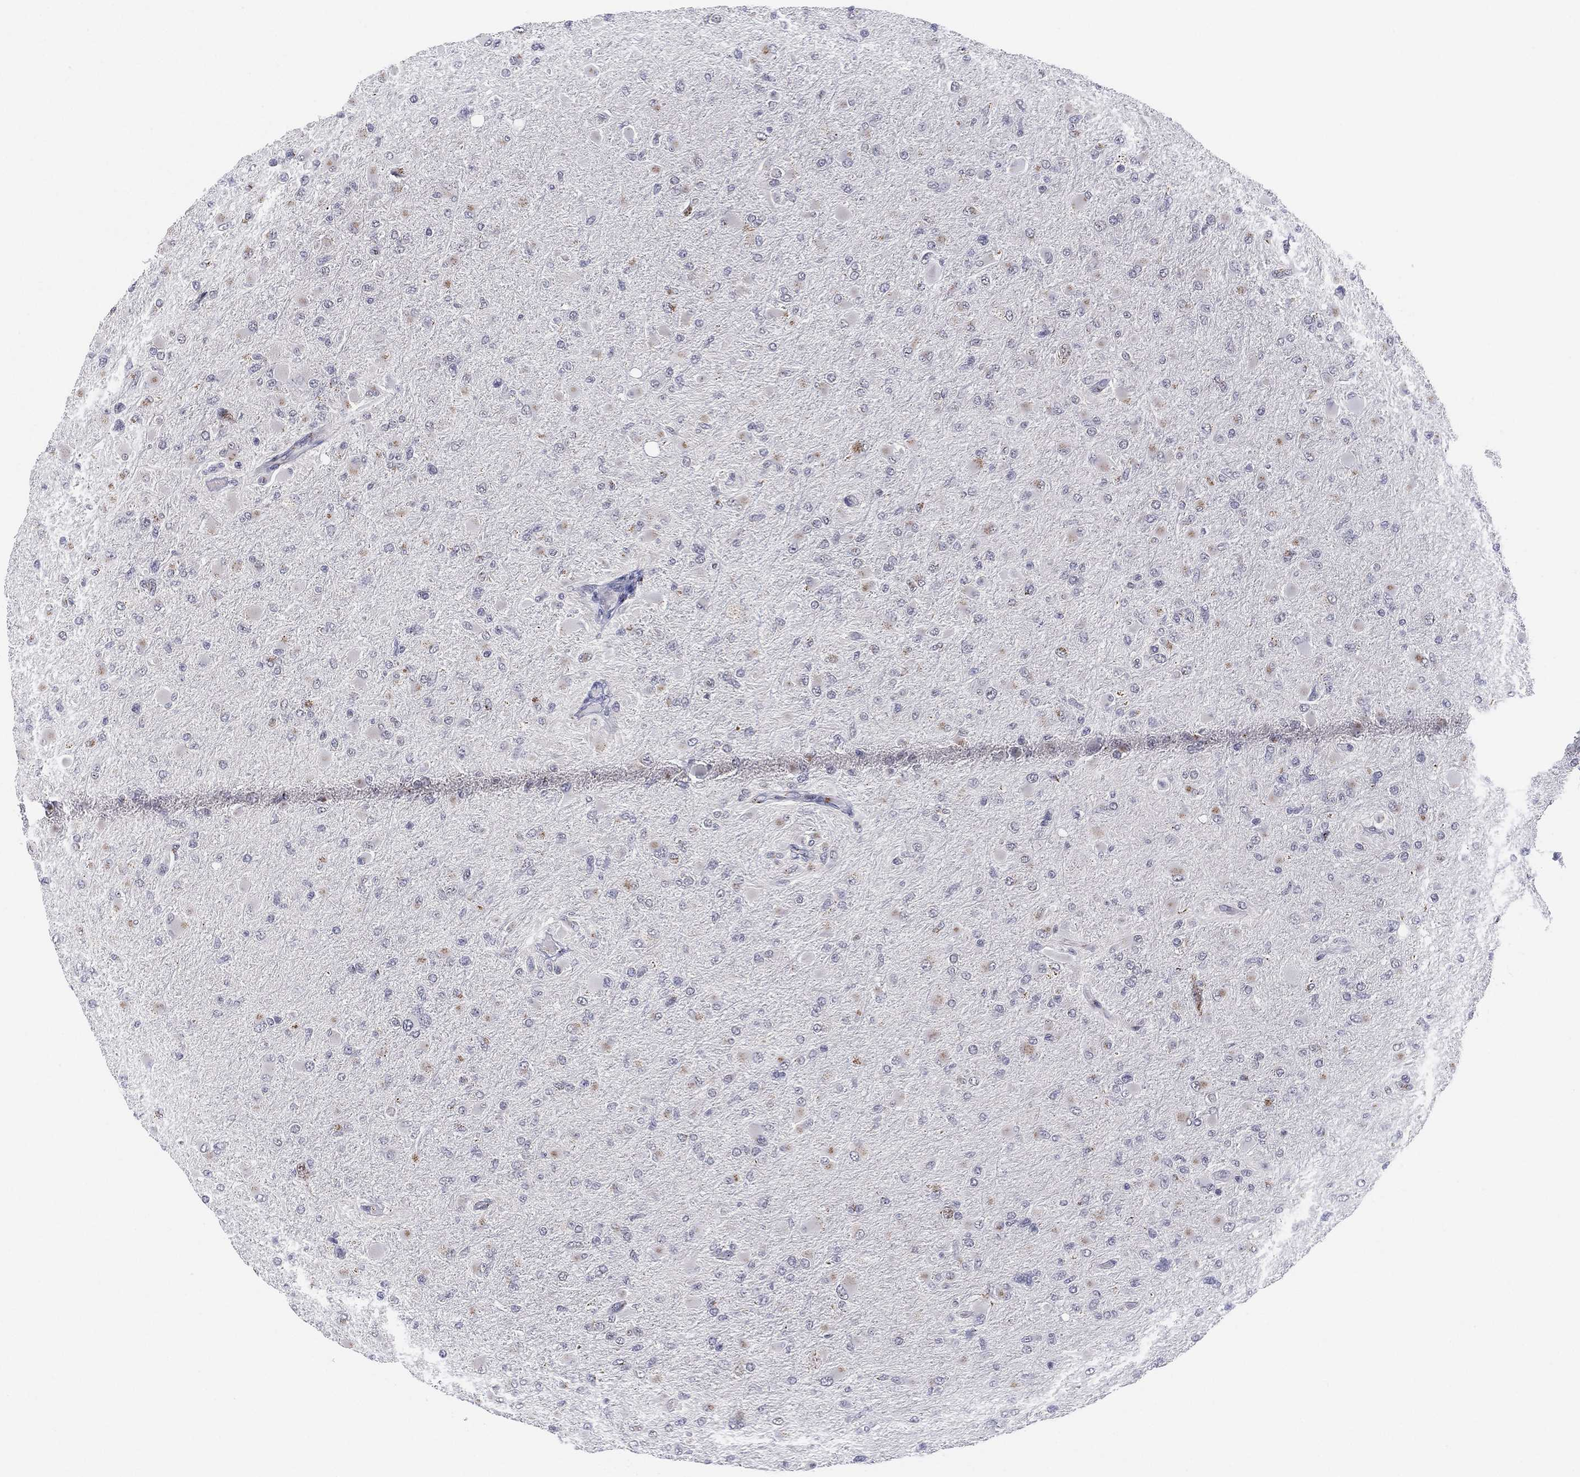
{"staining": {"intensity": "negative", "quantity": "none", "location": "none"}, "tissue": "glioma", "cell_type": "Tumor cells", "image_type": "cancer", "snomed": [{"axis": "morphology", "description": "Glioma, malignant, High grade"}, {"axis": "topography", "description": "Cerebral cortex"}], "caption": "Glioma was stained to show a protein in brown. There is no significant expression in tumor cells.", "gene": "CD177", "patient": {"sex": "female", "age": 36}}